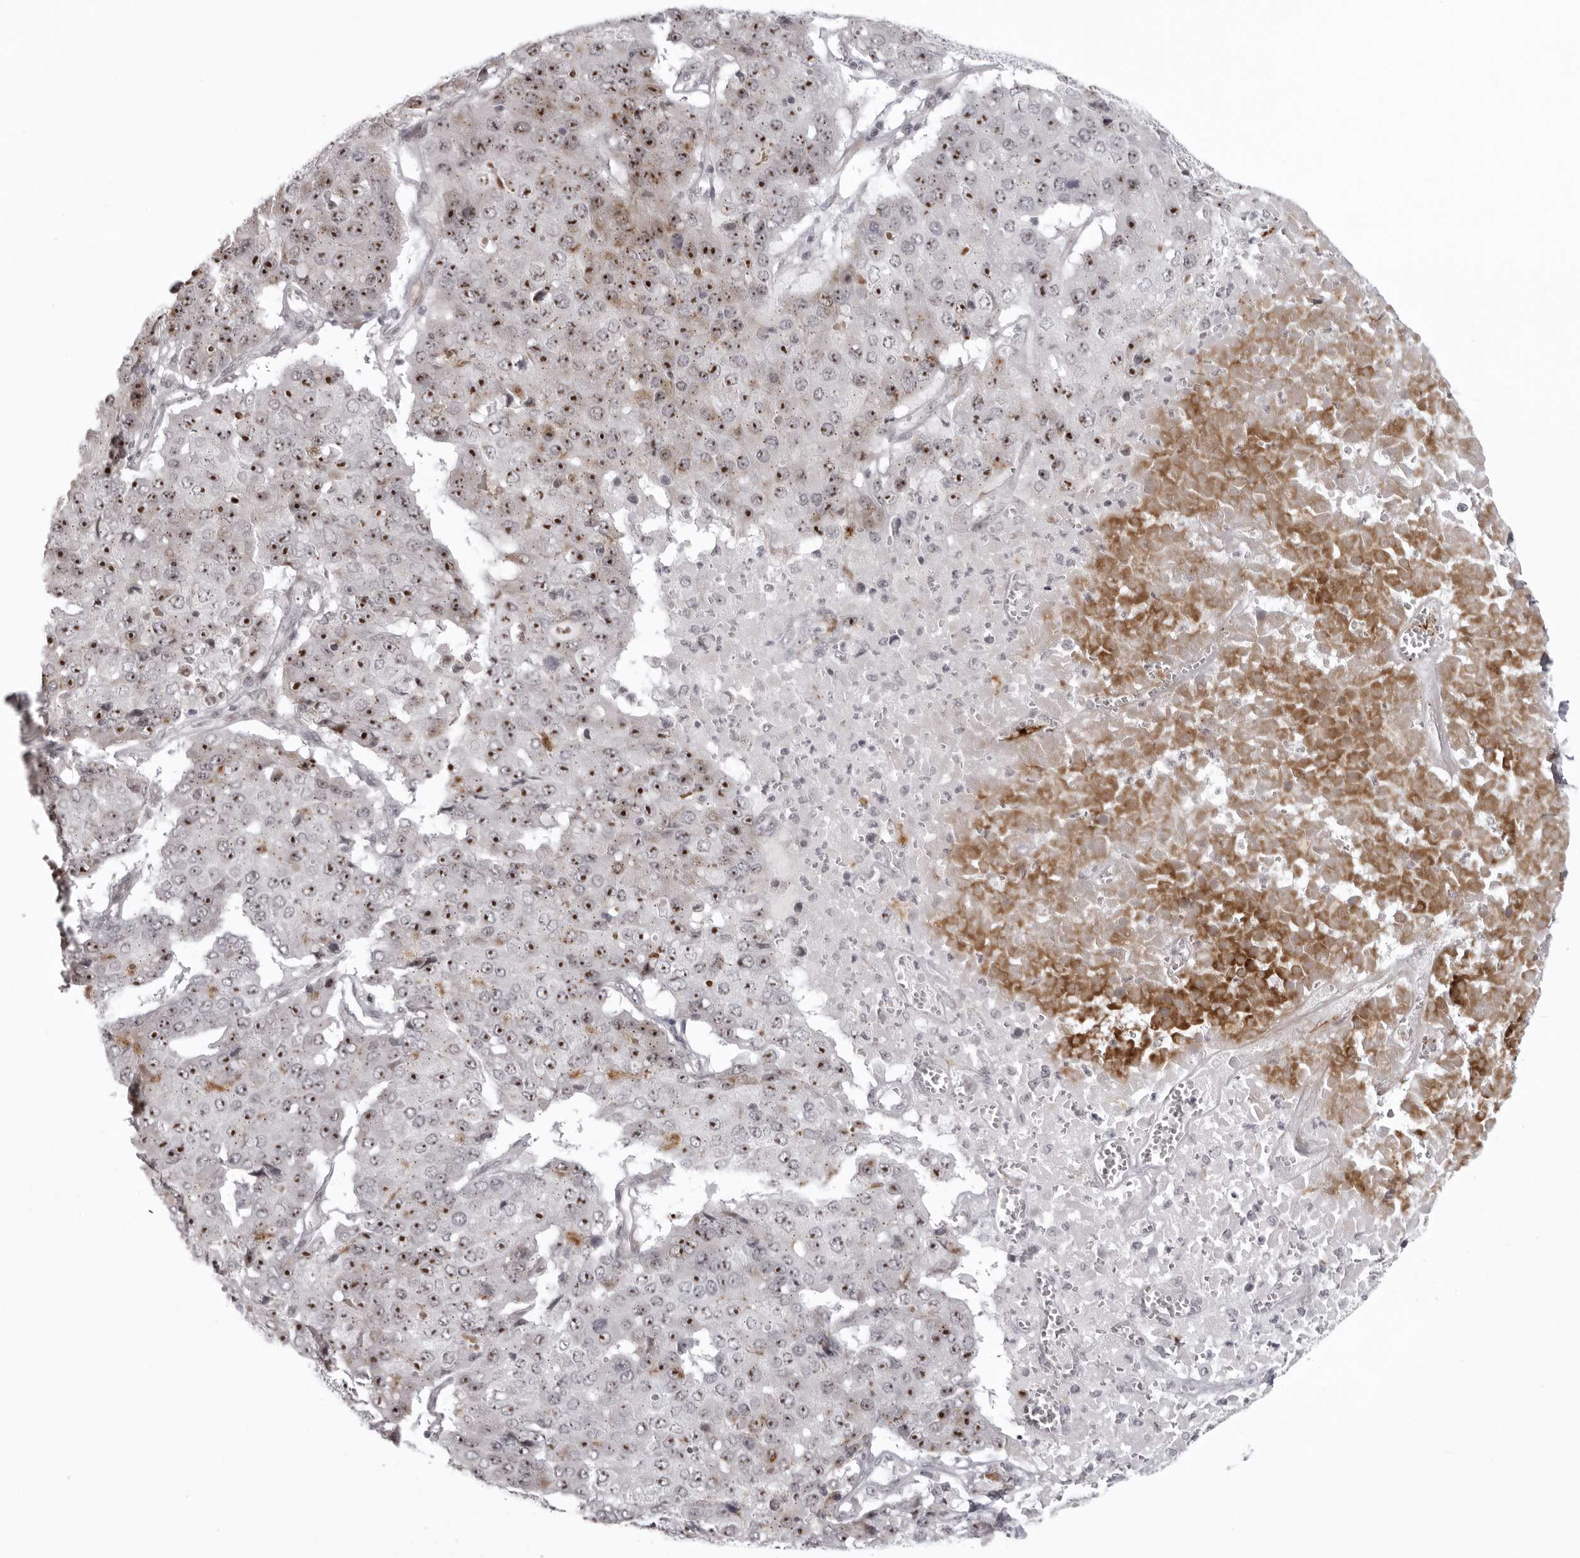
{"staining": {"intensity": "strong", "quantity": ">75%", "location": "nuclear"}, "tissue": "pancreatic cancer", "cell_type": "Tumor cells", "image_type": "cancer", "snomed": [{"axis": "morphology", "description": "Adenocarcinoma, NOS"}, {"axis": "topography", "description": "Pancreas"}], "caption": "Pancreatic cancer (adenocarcinoma) stained with DAB IHC shows high levels of strong nuclear staining in approximately >75% of tumor cells. (Stains: DAB (3,3'-diaminobenzidine) in brown, nuclei in blue, Microscopy: brightfield microscopy at high magnification).", "gene": "HELZ", "patient": {"sex": "male", "age": 50}}